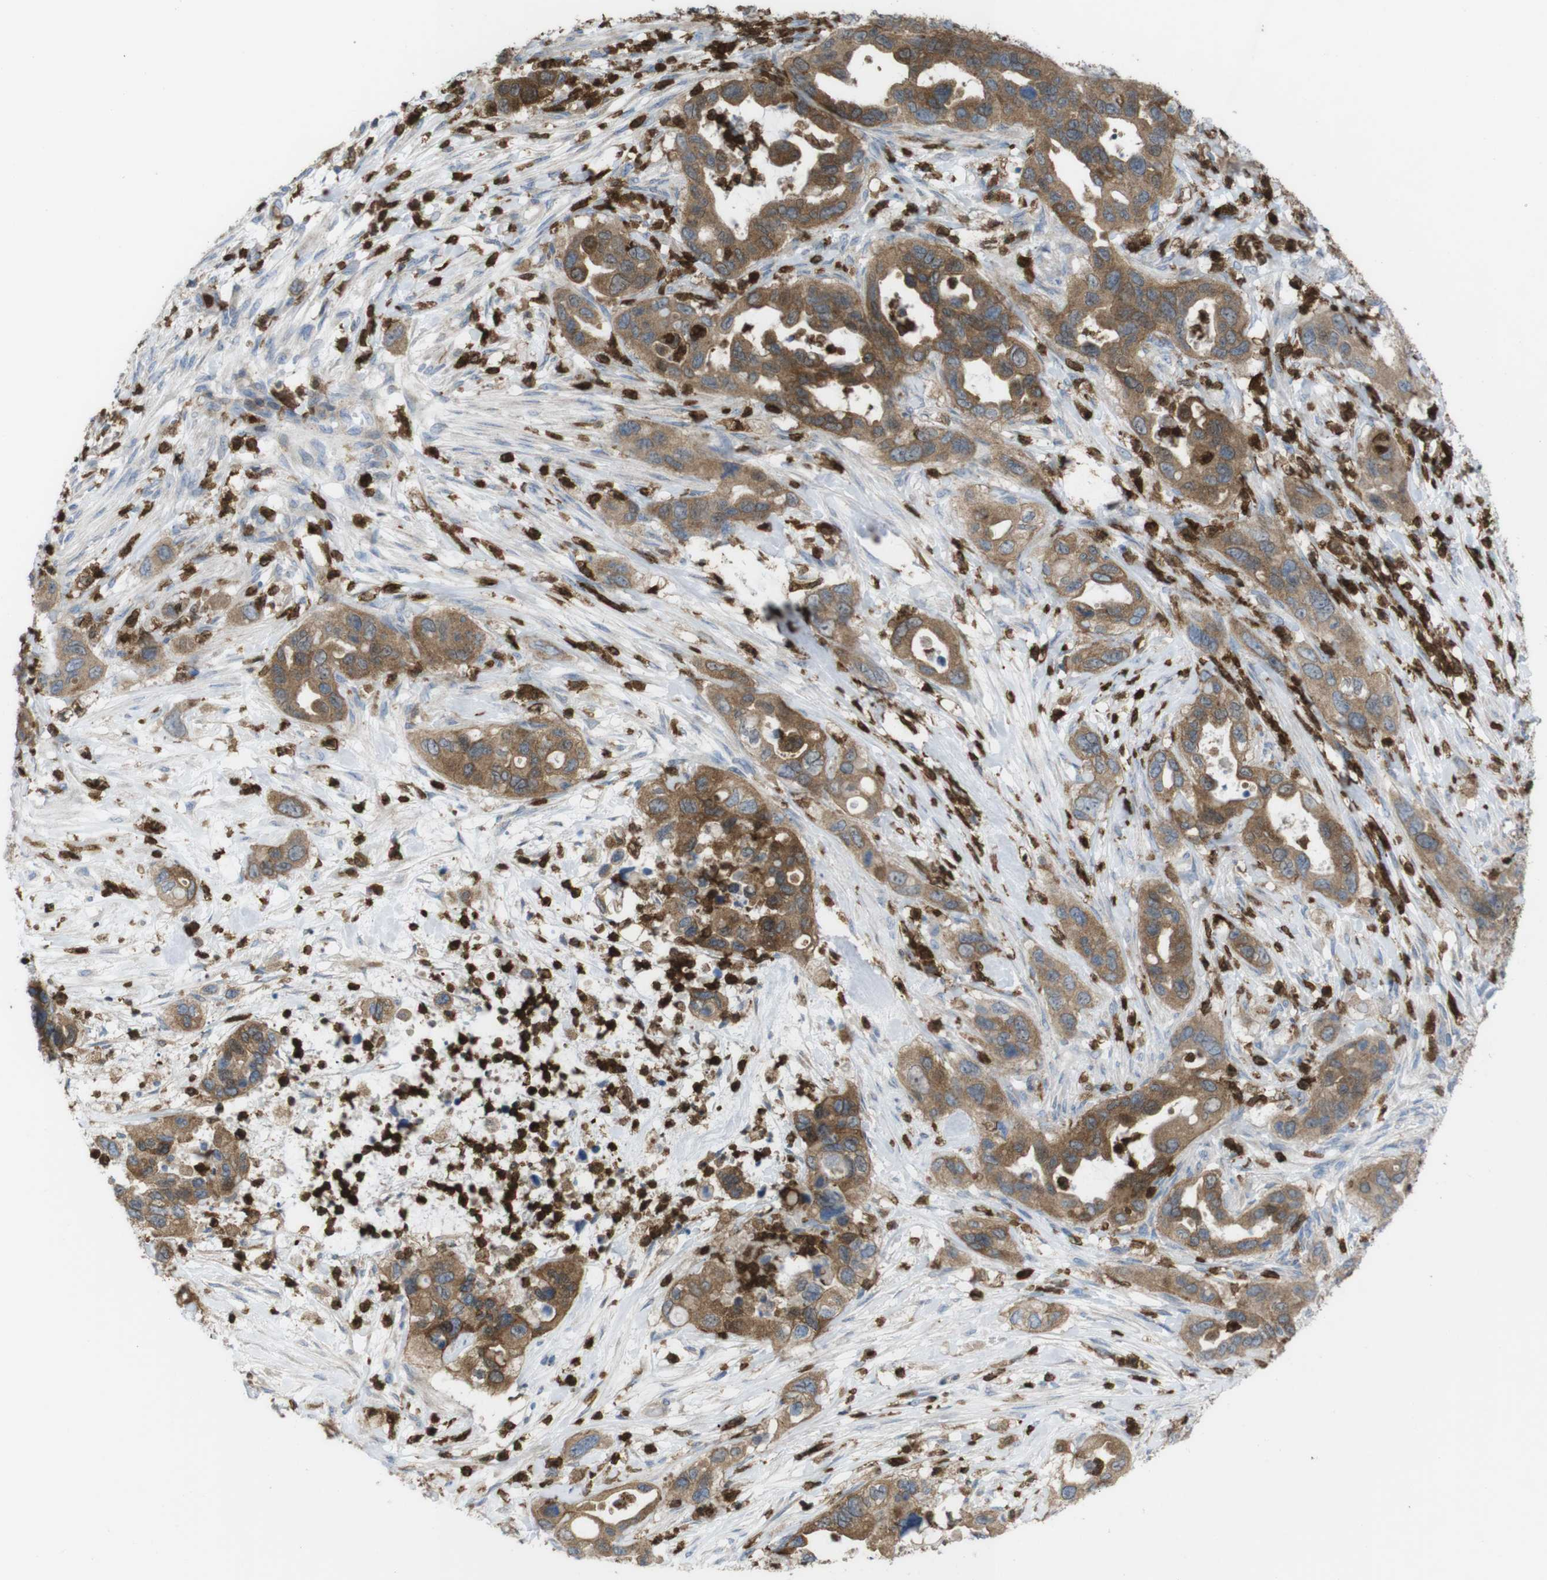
{"staining": {"intensity": "moderate", "quantity": ">75%", "location": "cytoplasmic/membranous"}, "tissue": "pancreatic cancer", "cell_type": "Tumor cells", "image_type": "cancer", "snomed": [{"axis": "morphology", "description": "Adenocarcinoma, NOS"}, {"axis": "topography", "description": "Pancreas"}], "caption": "Protein analysis of pancreatic cancer (adenocarcinoma) tissue demonstrates moderate cytoplasmic/membranous expression in approximately >75% of tumor cells. The protein is stained brown, and the nuclei are stained in blue (DAB IHC with brightfield microscopy, high magnification).", "gene": "PRKCD", "patient": {"sex": "female", "age": 71}}